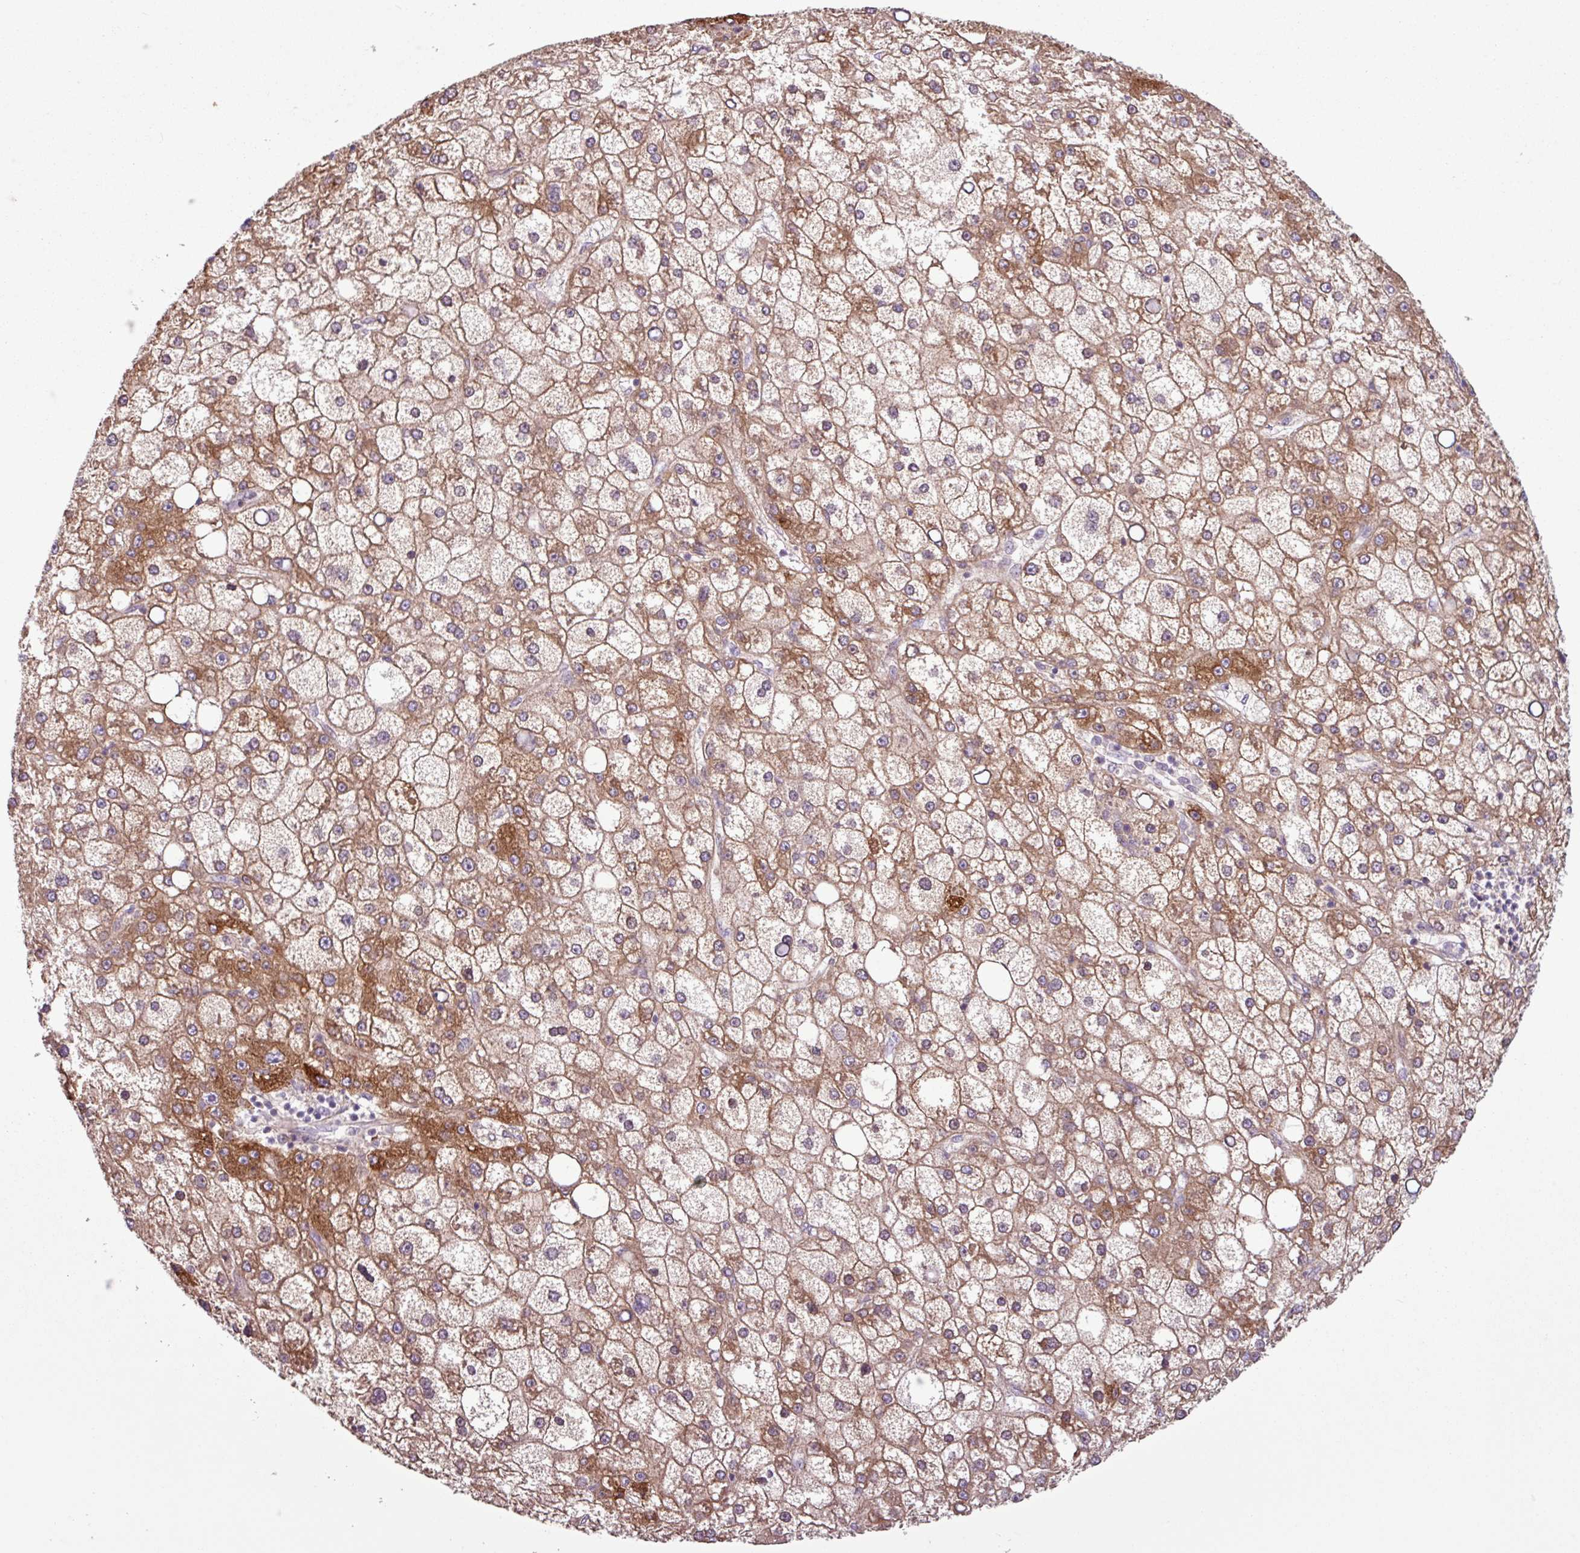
{"staining": {"intensity": "moderate", "quantity": ">75%", "location": "cytoplasmic/membranous"}, "tissue": "liver cancer", "cell_type": "Tumor cells", "image_type": "cancer", "snomed": [{"axis": "morphology", "description": "Carcinoma, Hepatocellular, NOS"}, {"axis": "topography", "description": "Liver"}], "caption": "Liver hepatocellular carcinoma was stained to show a protein in brown. There is medium levels of moderate cytoplasmic/membranous staining in approximately >75% of tumor cells.", "gene": "C4B", "patient": {"sex": "male", "age": 67}}